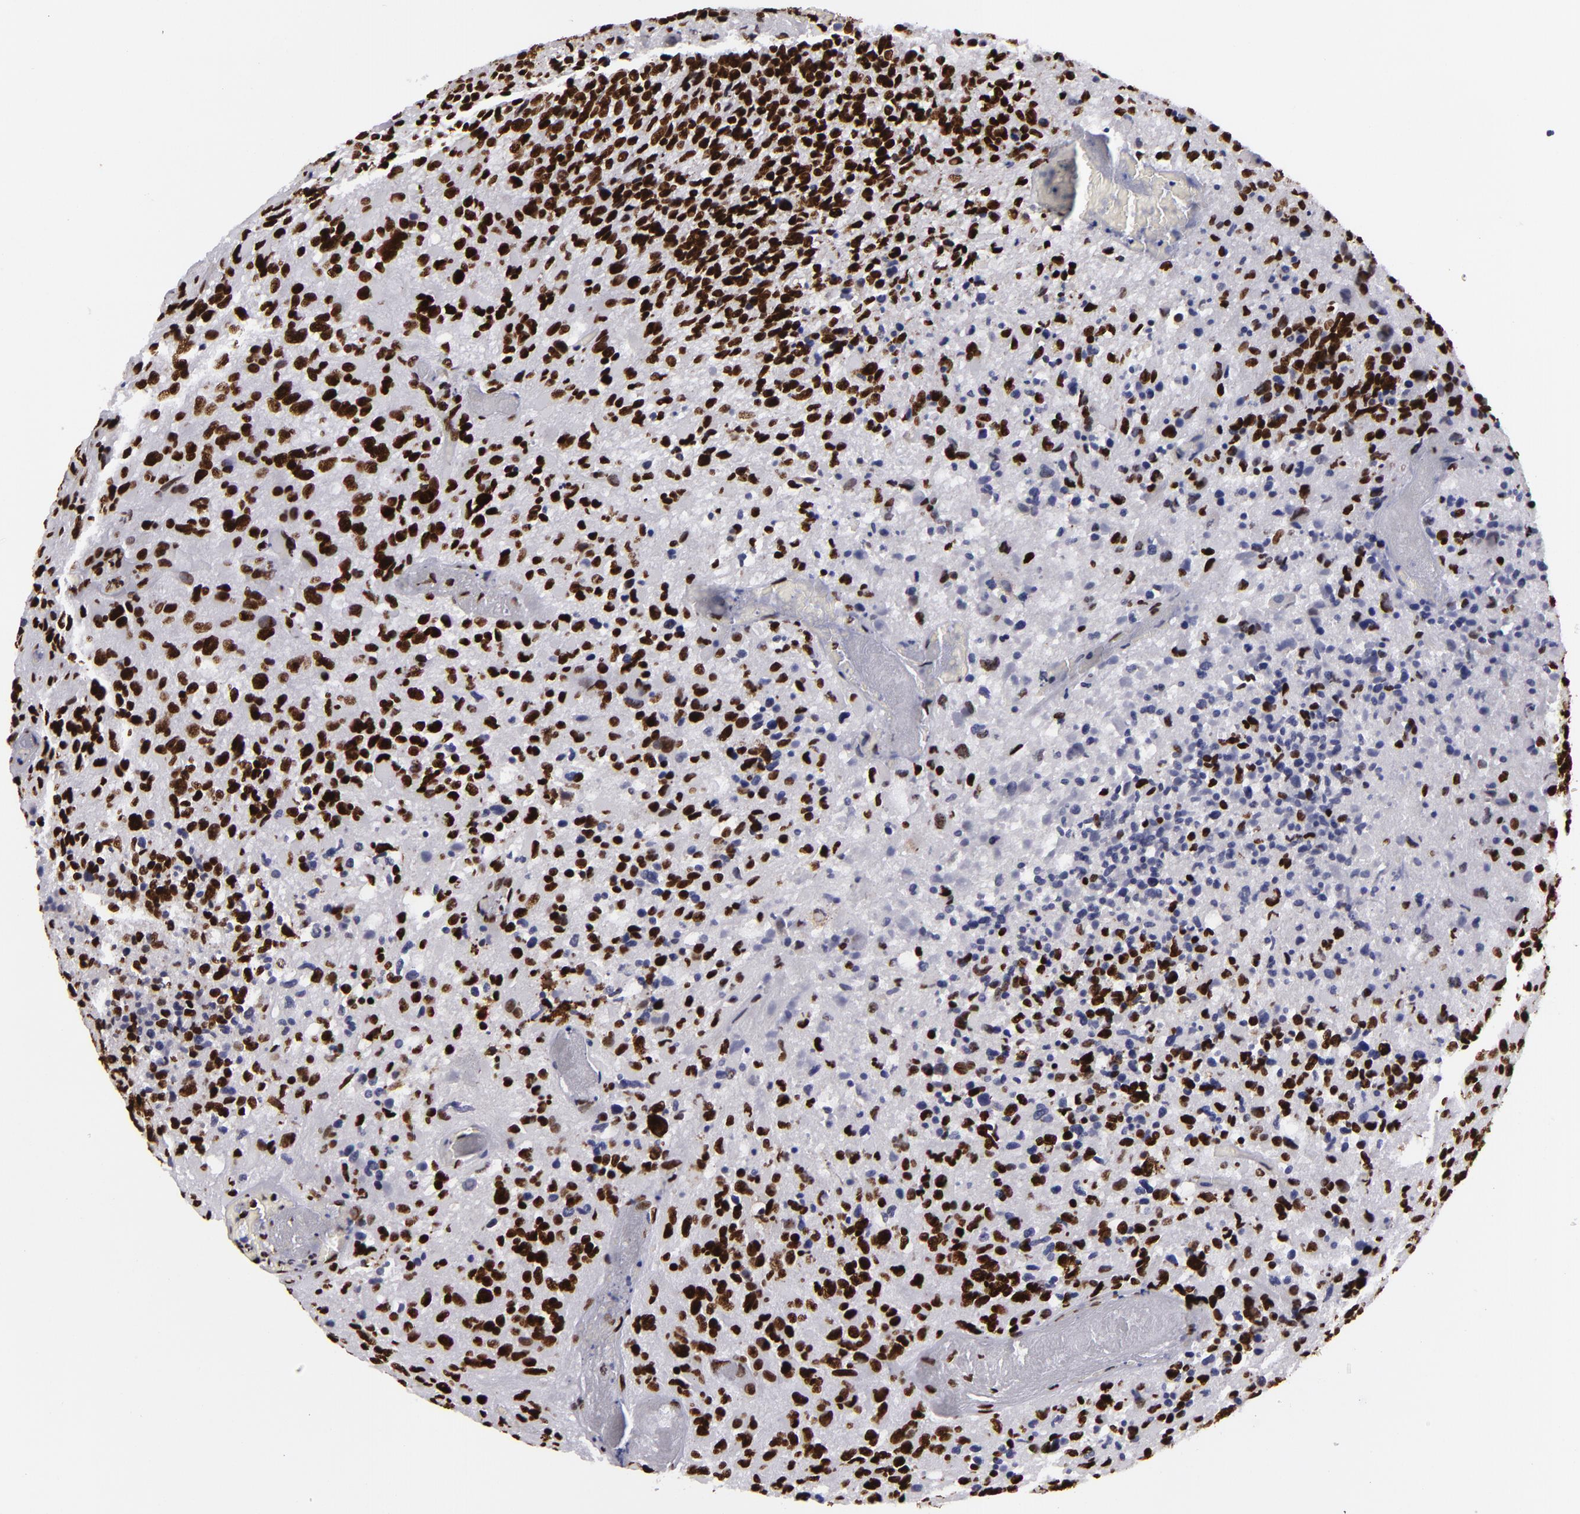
{"staining": {"intensity": "strong", "quantity": ">75%", "location": "nuclear"}, "tissue": "glioma", "cell_type": "Tumor cells", "image_type": "cancer", "snomed": [{"axis": "morphology", "description": "Glioma, malignant, High grade"}, {"axis": "topography", "description": "Brain"}], "caption": "Human glioma stained with a protein marker shows strong staining in tumor cells.", "gene": "SAFB", "patient": {"sex": "male", "age": 69}}